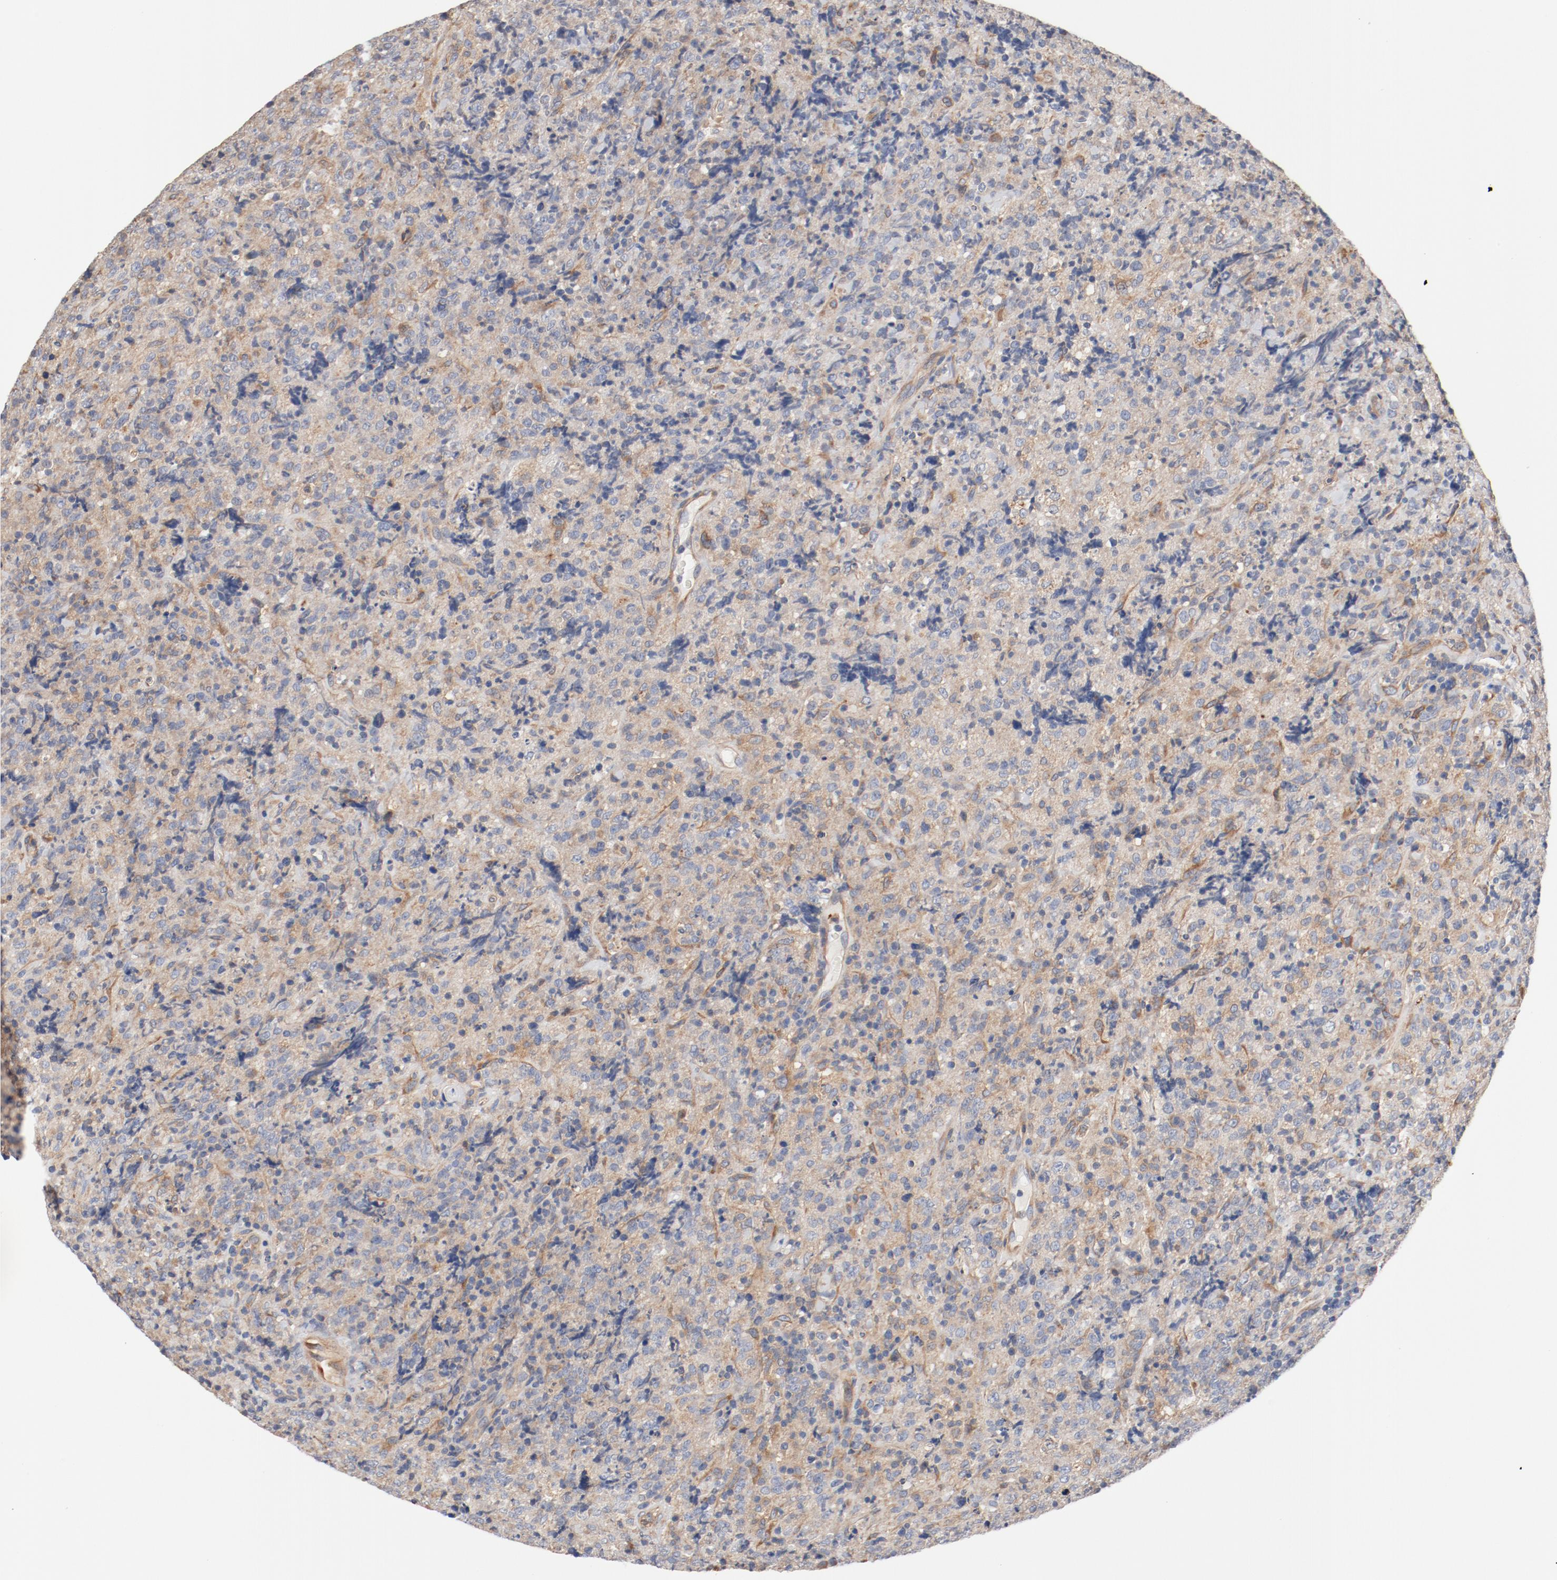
{"staining": {"intensity": "weak", "quantity": "25%-75%", "location": "cytoplasmic/membranous"}, "tissue": "lymphoma", "cell_type": "Tumor cells", "image_type": "cancer", "snomed": [{"axis": "morphology", "description": "Malignant lymphoma, non-Hodgkin's type, High grade"}, {"axis": "topography", "description": "Tonsil"}], "caption": "Weak cytoplasmic/membranous positivity is seen in about 25%-75% of tumor cells in high-grade malignant lymphoma, non-Hodgkin's type. Using DAB (brown) and hematoxylin (blue) stains, captured at high magnification using brightfield microscopy.", "gene": "ILK", "patient": {"sex": "female", "age": 36}}